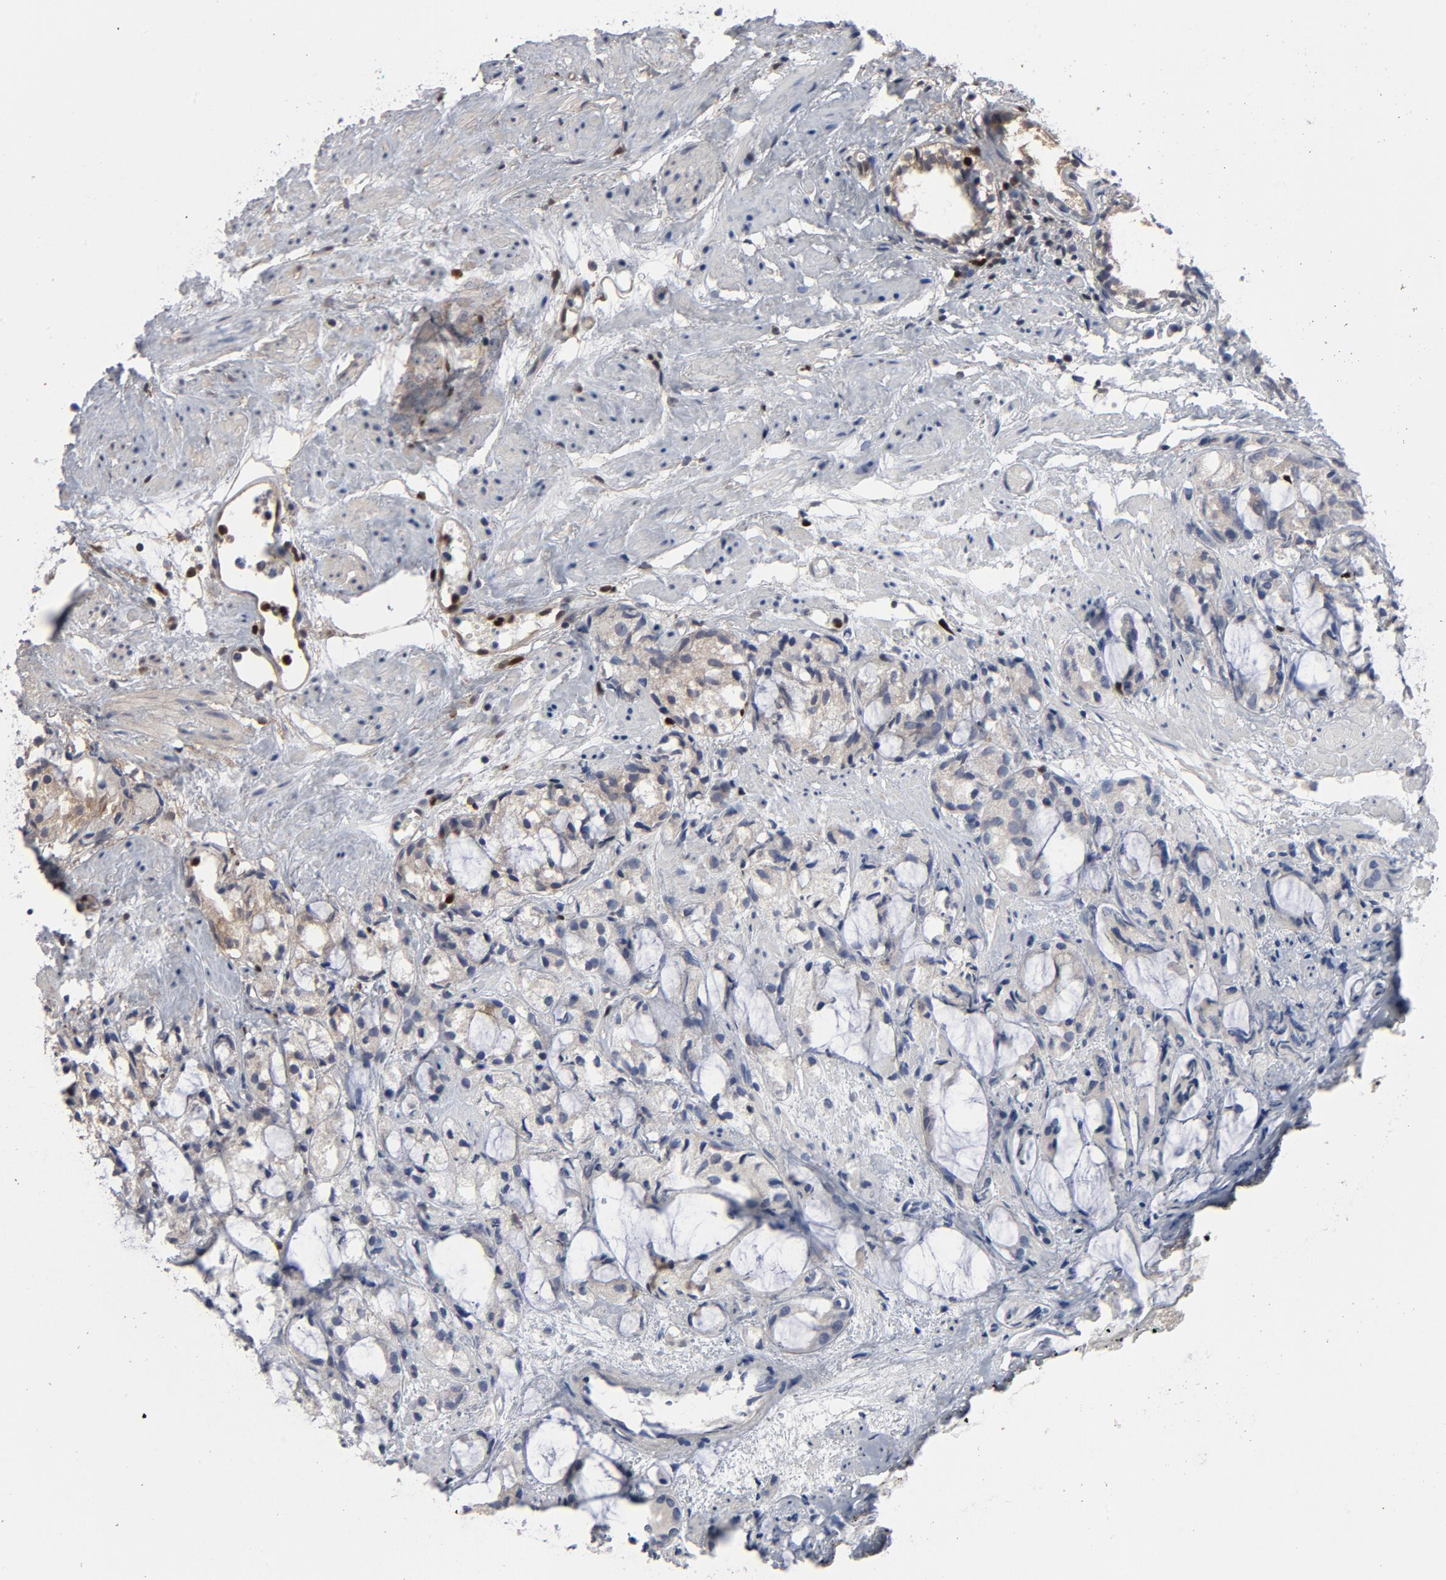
{"staining": {"intensity": "weak", "quantity": "<25%", "location": "cytoplasmic/membranous"}, "tissue": "prostate cancer", "cell_type": "Tumor cells", "image_type": "cancer", "snomed": [{"axis": "morphology", "description": "Adenocarcinoma, High grade"}, {"axis": "topography", "description": "Prostate"}], "caption": "Immunohistochemistry (IHC) image of prostate cancer (adenocarcinoma (high-grade)) stained for a protein (brown), which exhibits no positivity in tumor cells. Brightfield microscopy of immunohistochemistry stained with DAB (3,3'-diaminobenzidine) (brown) and hematoxylin (blue), captured at high magnification.", "gene": "NFKB1", "patient": {"sex": "male", "age": 85}}